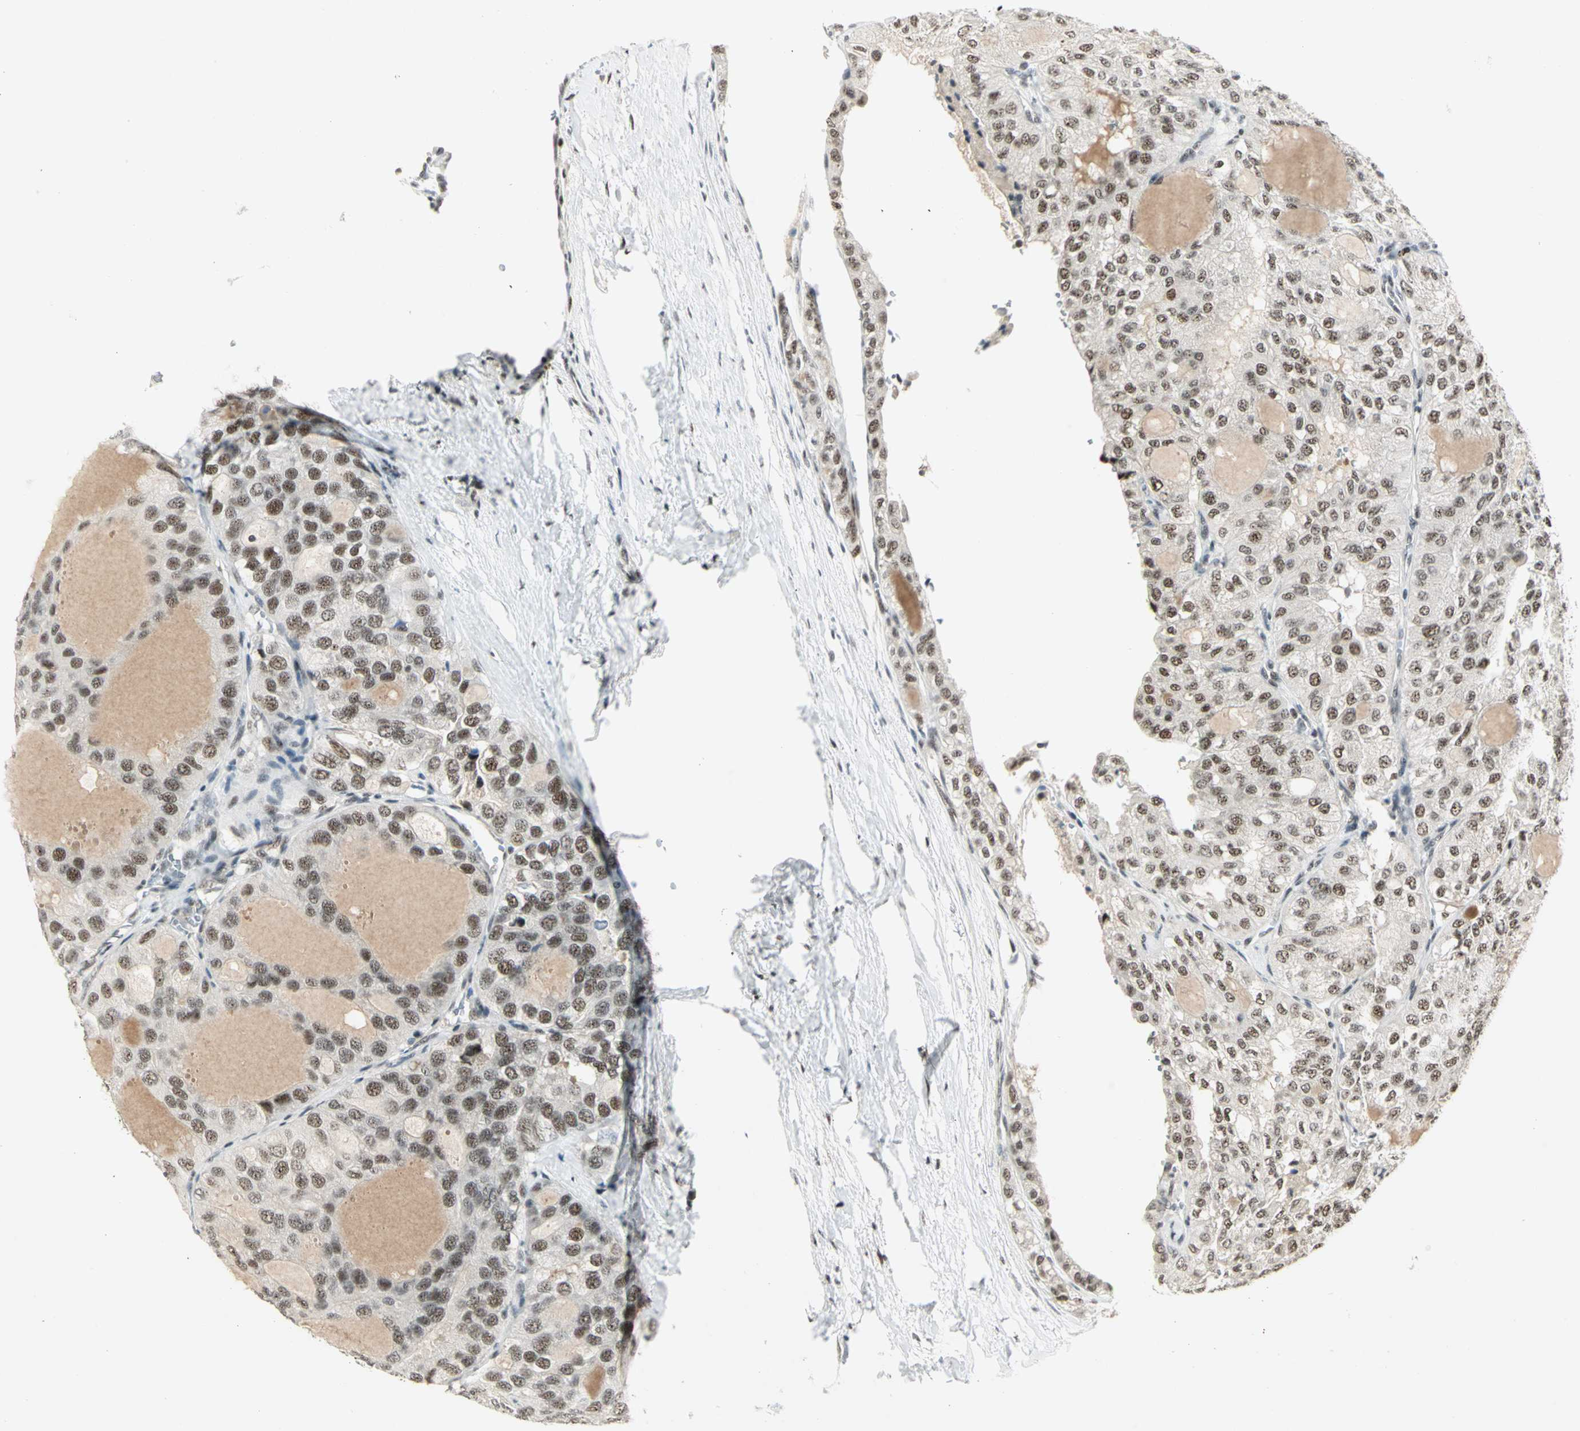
{"staining": {"intensity": "moderate", "quantity": ">75%", "location": "nuclear"}, "tissue": "thyroid cancer", "cell_type": "Tumor cells", "image_type": "cancer", "snomed": [{"axis": "morphology", "description": "Follicular adenoma carcinoma, NOS"}, {"axis": "topography", "description": "Thyroid gland"}], "caption": "Immunohistochemical staining of human thyroid follicular adenoma carcinoma demonstrates medium levels of moderate nuclear expression in approximately >75% of tumor cells.", "gene": "CCNT1", "patient": {"sex": "male", "age": 75}}